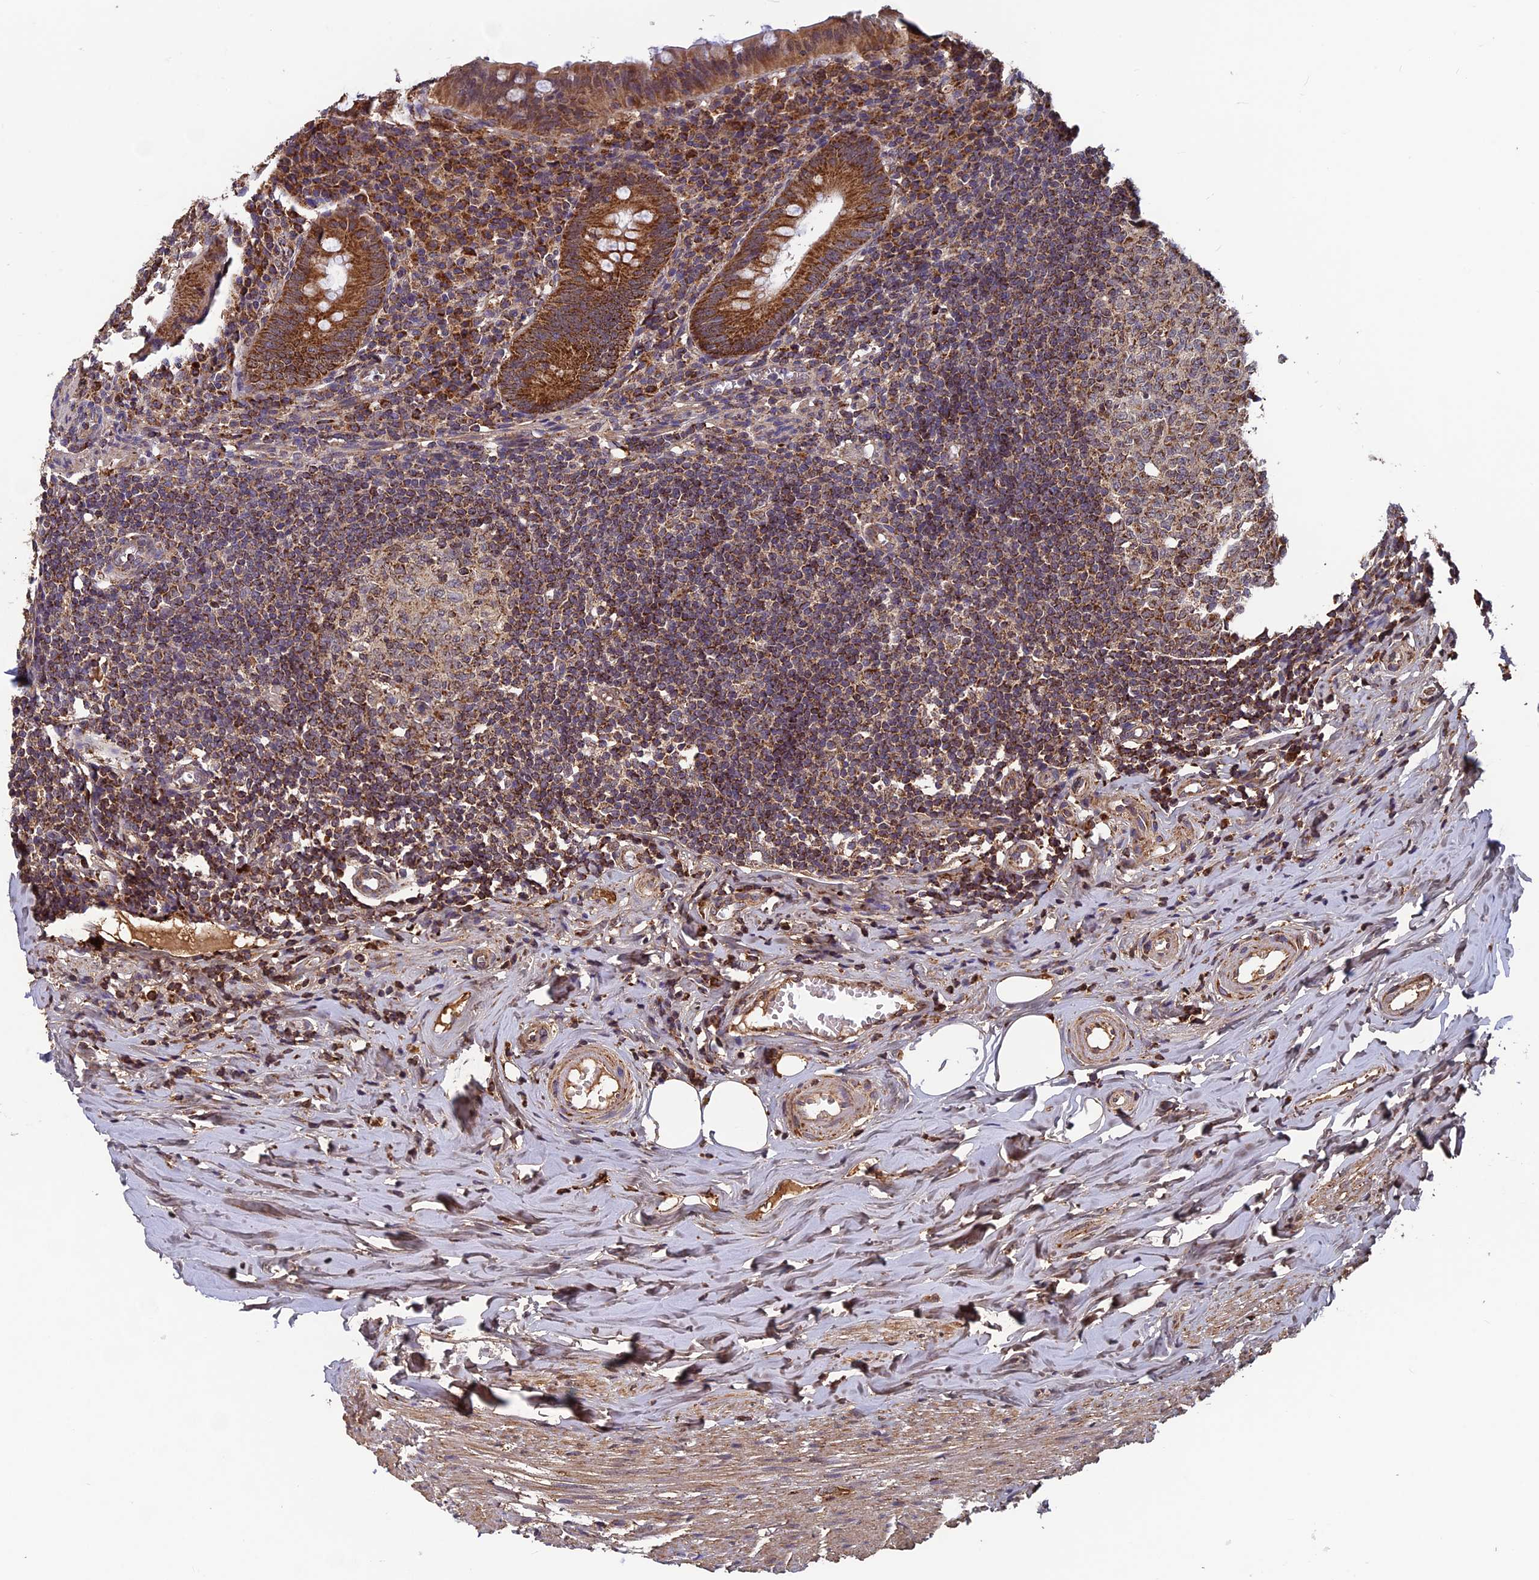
{"staining": {"intensity": "strong", "quantity": ">75%", "location": "cytoplasmic/membranous"}, "tissue": "appendix", "cell_type": "Glandular cells", "image_type": "normal", "snomed": [{"axis": "morphology", "description": "Normal tissue, NOS"}, {"axis": "topography", "description": "Appendix"}], "caption": "Brown immunohistochemical staining in normal appendix displays strong cytoplasmic/membranous positivity in approximately >75% of glandular cells.", "gene": "CCDC15", "patient": {"sex": "female", "age": 51}}